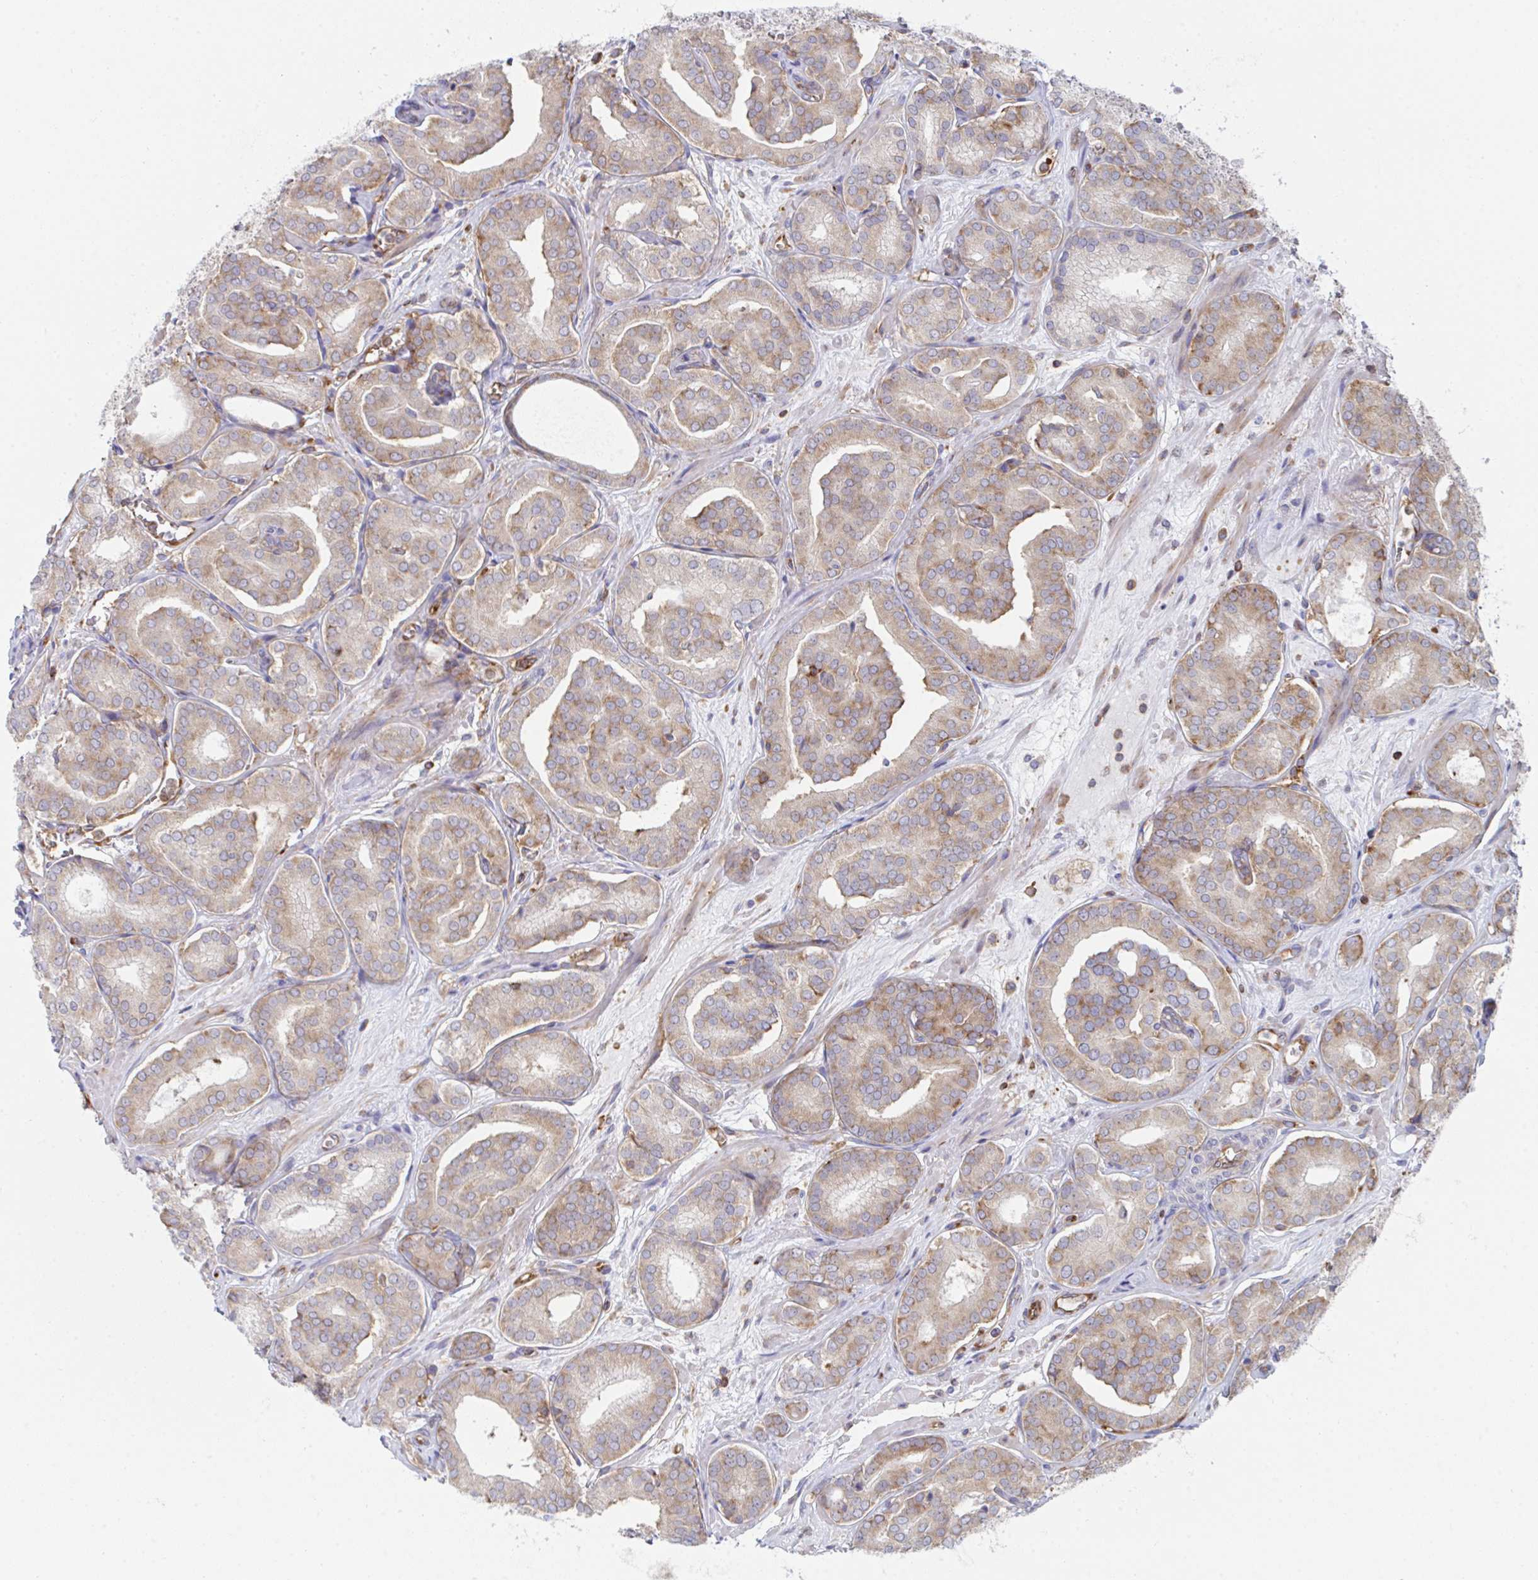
{"staining": {"intensity": "weak", "quantity": "25%-75%", "location": "cytoplasmic/membranous"}, "tissue": "prostate cancer", "cell_type": "Tumor cells", "image_type": "cancer", "snomed": [{"axis": "morphology", "description": "Adenocarcinoma, High grade"}, {"axis": "topography", "description": "Prostate"}], "caption": "Weak cytoplasmic/membranous staining for a protein is seen in about 25%-75% of tumor cells of prostate high-grade adenocarcinoma using immunohistochemistry.", "gene": "WNK1", "patient": {"sex": "male", "age": 66}}